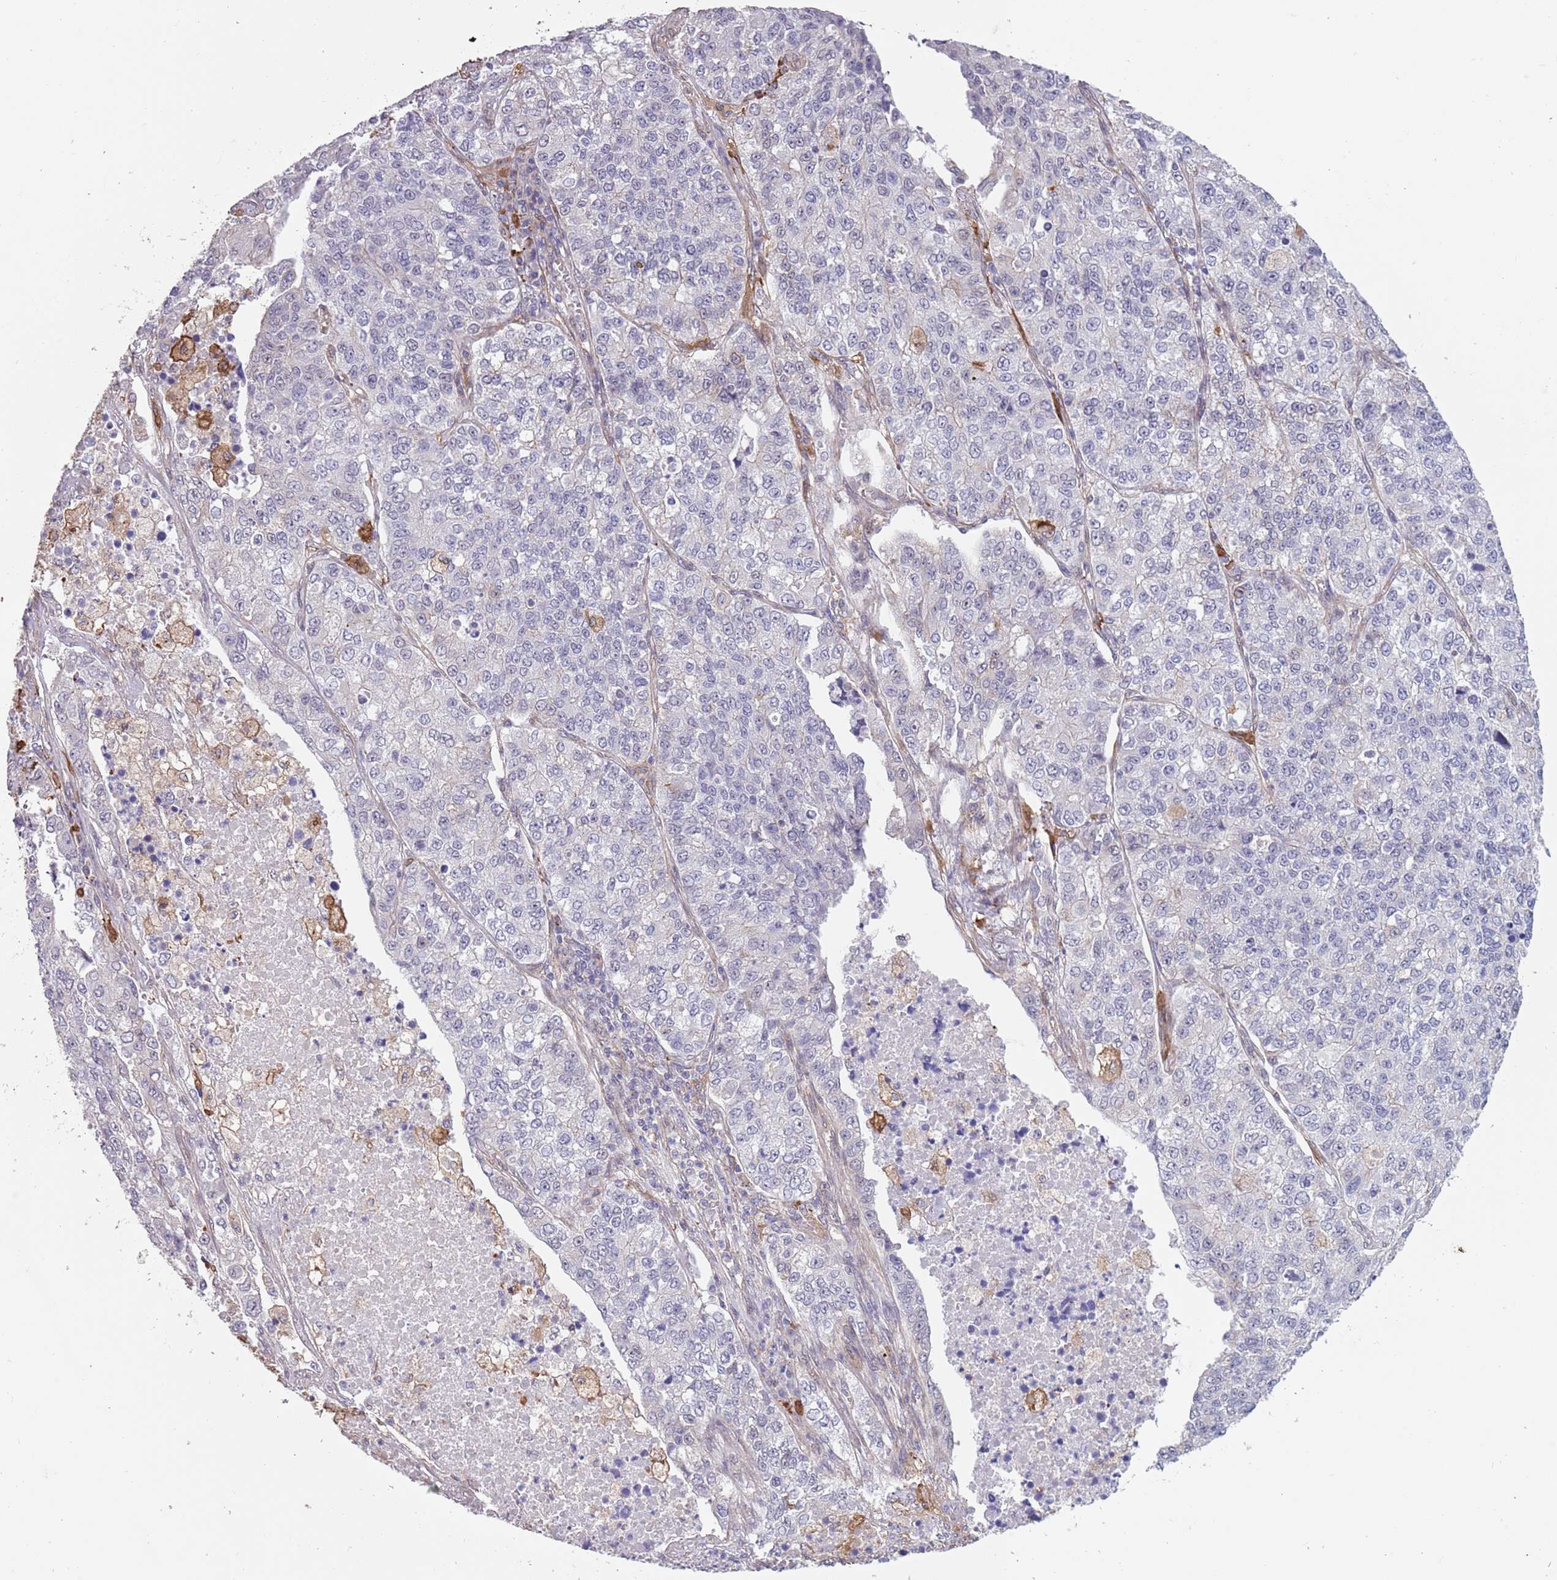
{"staining": {"intensity": "negative", "quantity": "none", "location": "none"}, "tissue": "lung cancer", "cell_type": "Tumor cells", "image_type": "cancer", "snomed": [{"axis": "morphology", "description": "Adenocarcinoma, NOS"}, {"axis": "topography", "description": "Lung"}], "caption": "Immunohistochemistry (IHC) micrograph of human adenocarcinoma (lung) stained for a protein (brown), which displays no staining in tumor cells.", "gene": "CREBZF", "patient": {"sex": "male", "age": 49}}